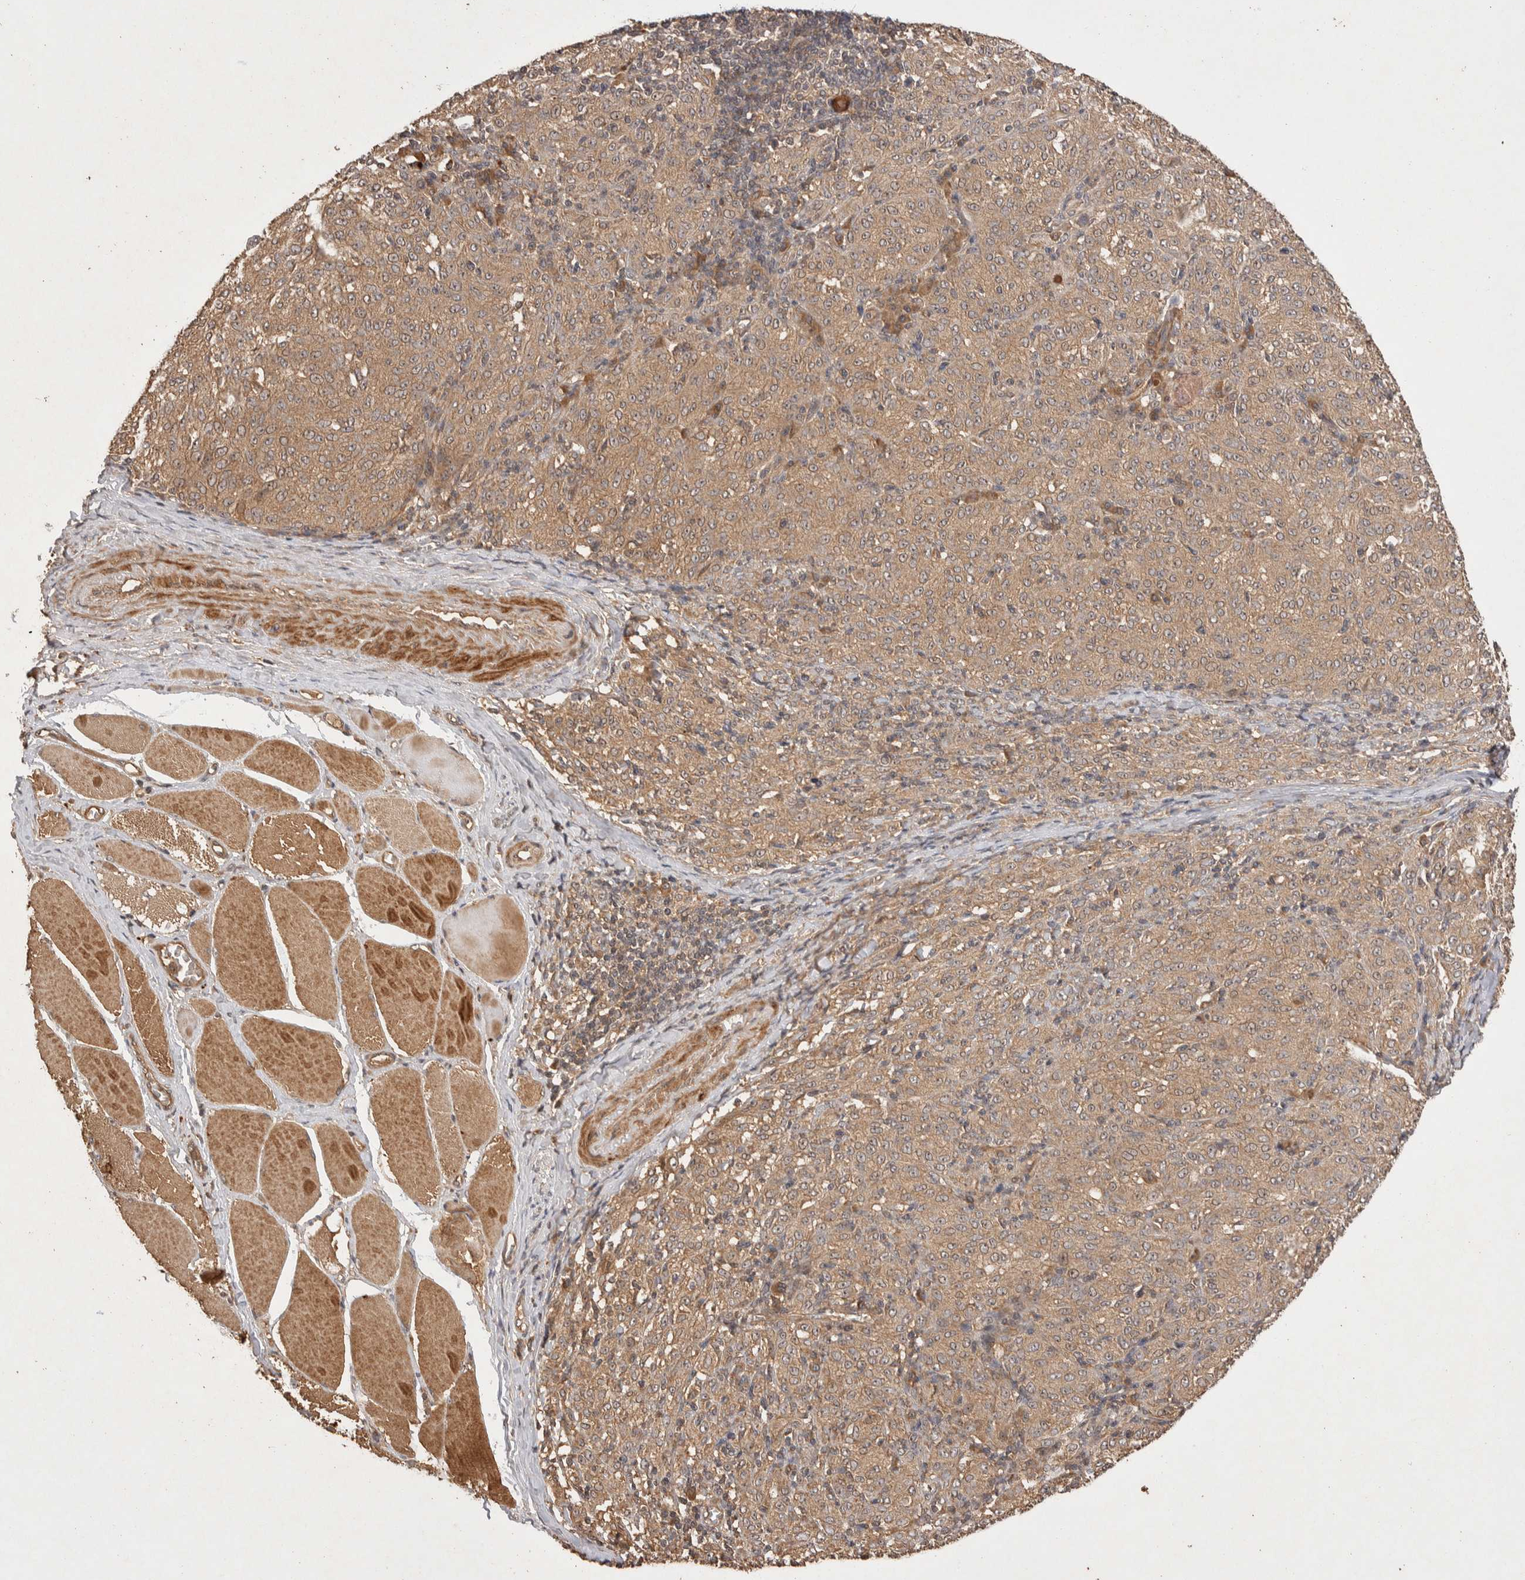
{"staining": {"intensity": "moderate", "quantity": ">75%", "location": "cytoplasmic/membranous"}, "tissue": "melanoma", "cell_type": "Tumor cells", "image_type": "cancer", "snomed": [{"axis": "morphology", "description": "Malignant melanoma, NOS"}, {"axis": "topography", "description": "Skin"}], "caption": "A high-resolution photomicrograph shows IHC staining of malignant melanoma, which reveals moderate cytoplasmic/membranous expression in approximately >75% of tumor cells.", "gene": "NSMAF", "patient": {"sex": "female", "age": 72}}